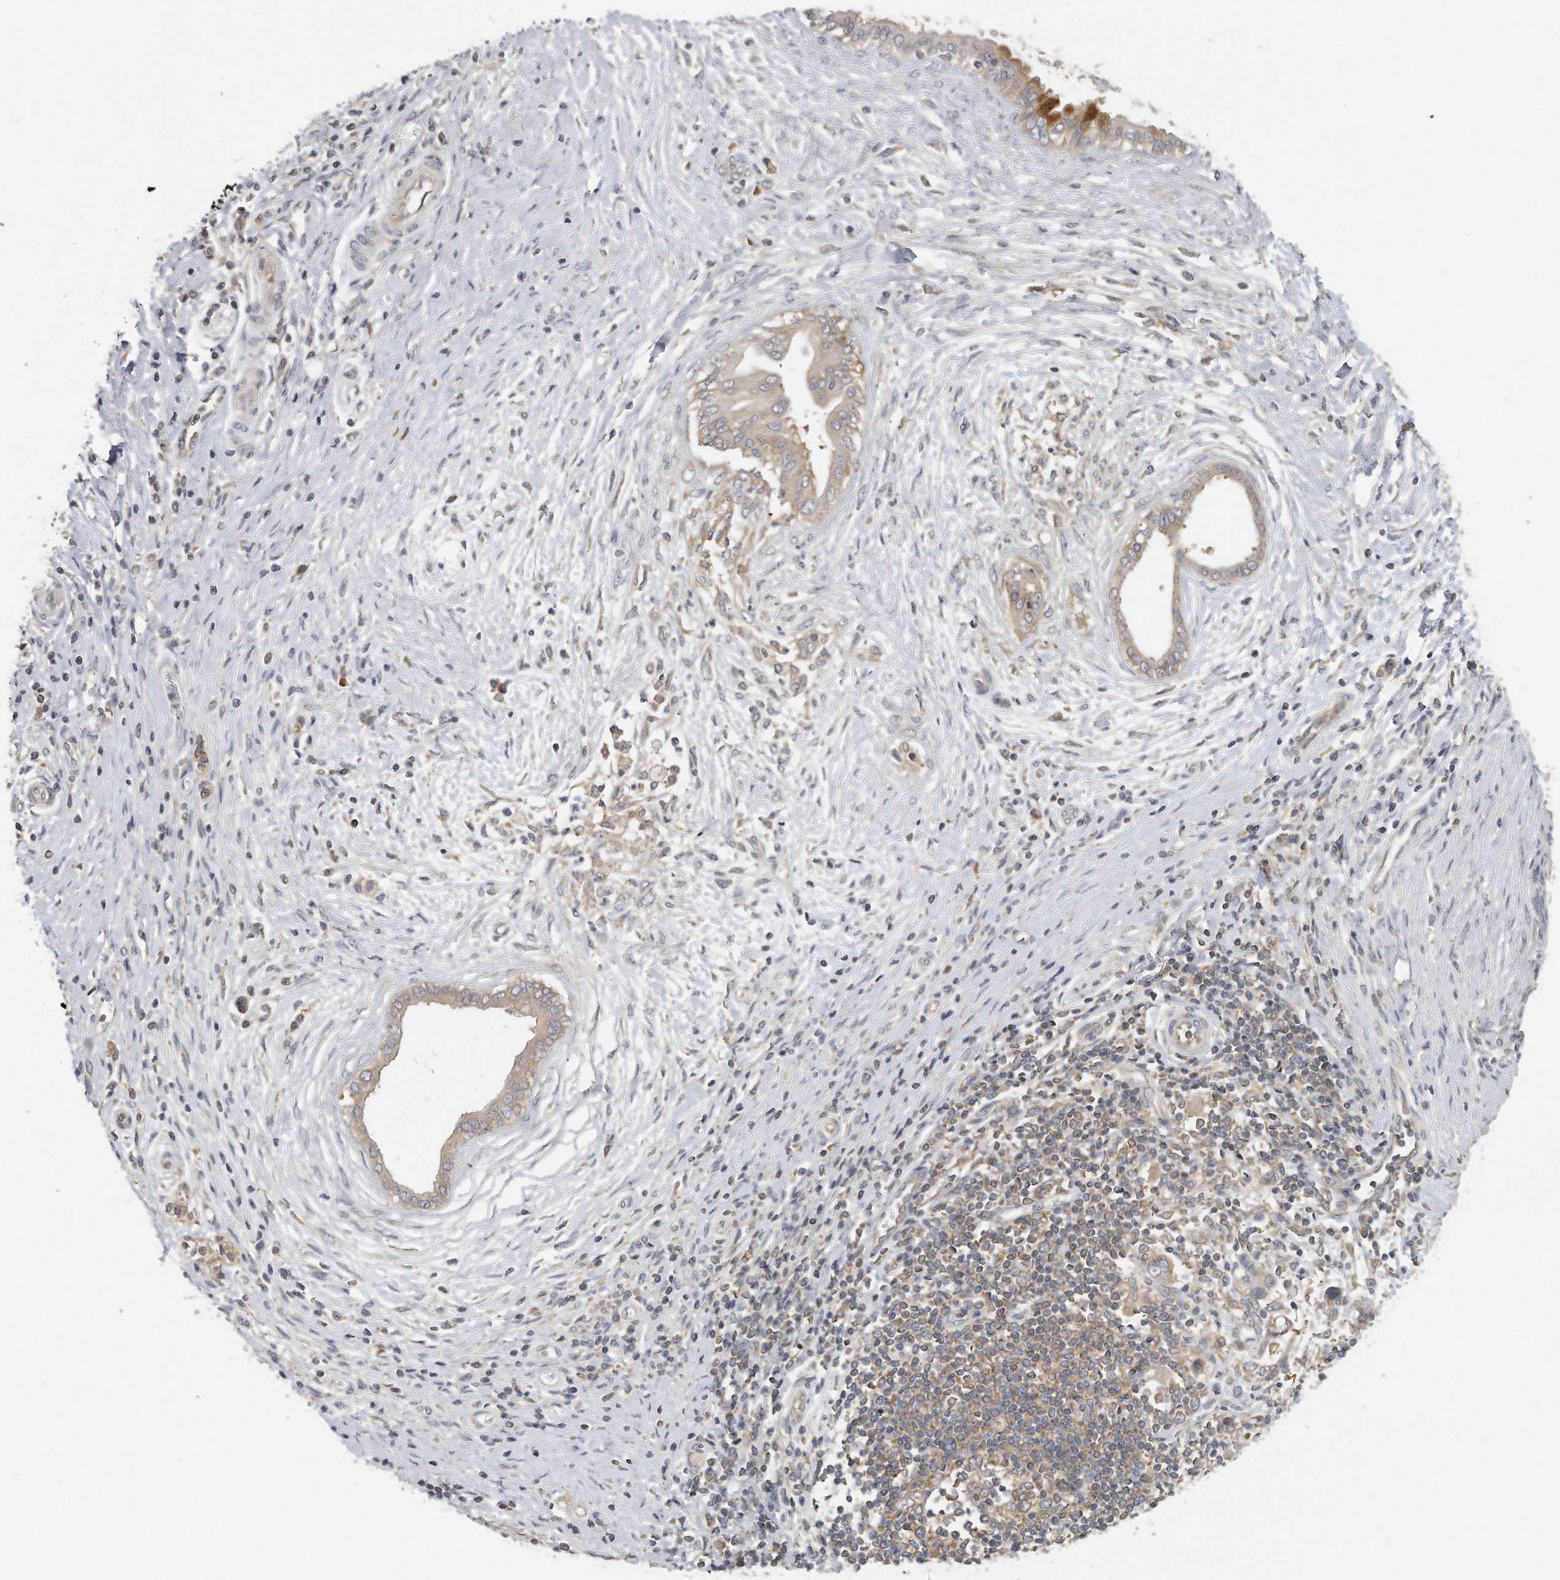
{"staining": {"intensity": "moderate", "quantity": "25%-75%", "location": "cytoplasmic/membranous"}, "tissue": "pancreatic cancer", "cell_type": "Tumor cells", "image_type": "cancer", "snomed": [{"axis": "morphology", "description": "Adenocarcinoma, NOS"}, {"axis": "topography", "description": "Pancreas"}], "caption": "A brown stain highlights moderate cytoplasmic/membranous staining of a protein in human adenocarcinoma (pancreatic) tumor cells.", "gene": "EIF3I", "patient": {"sex": "female", "age": 72}}